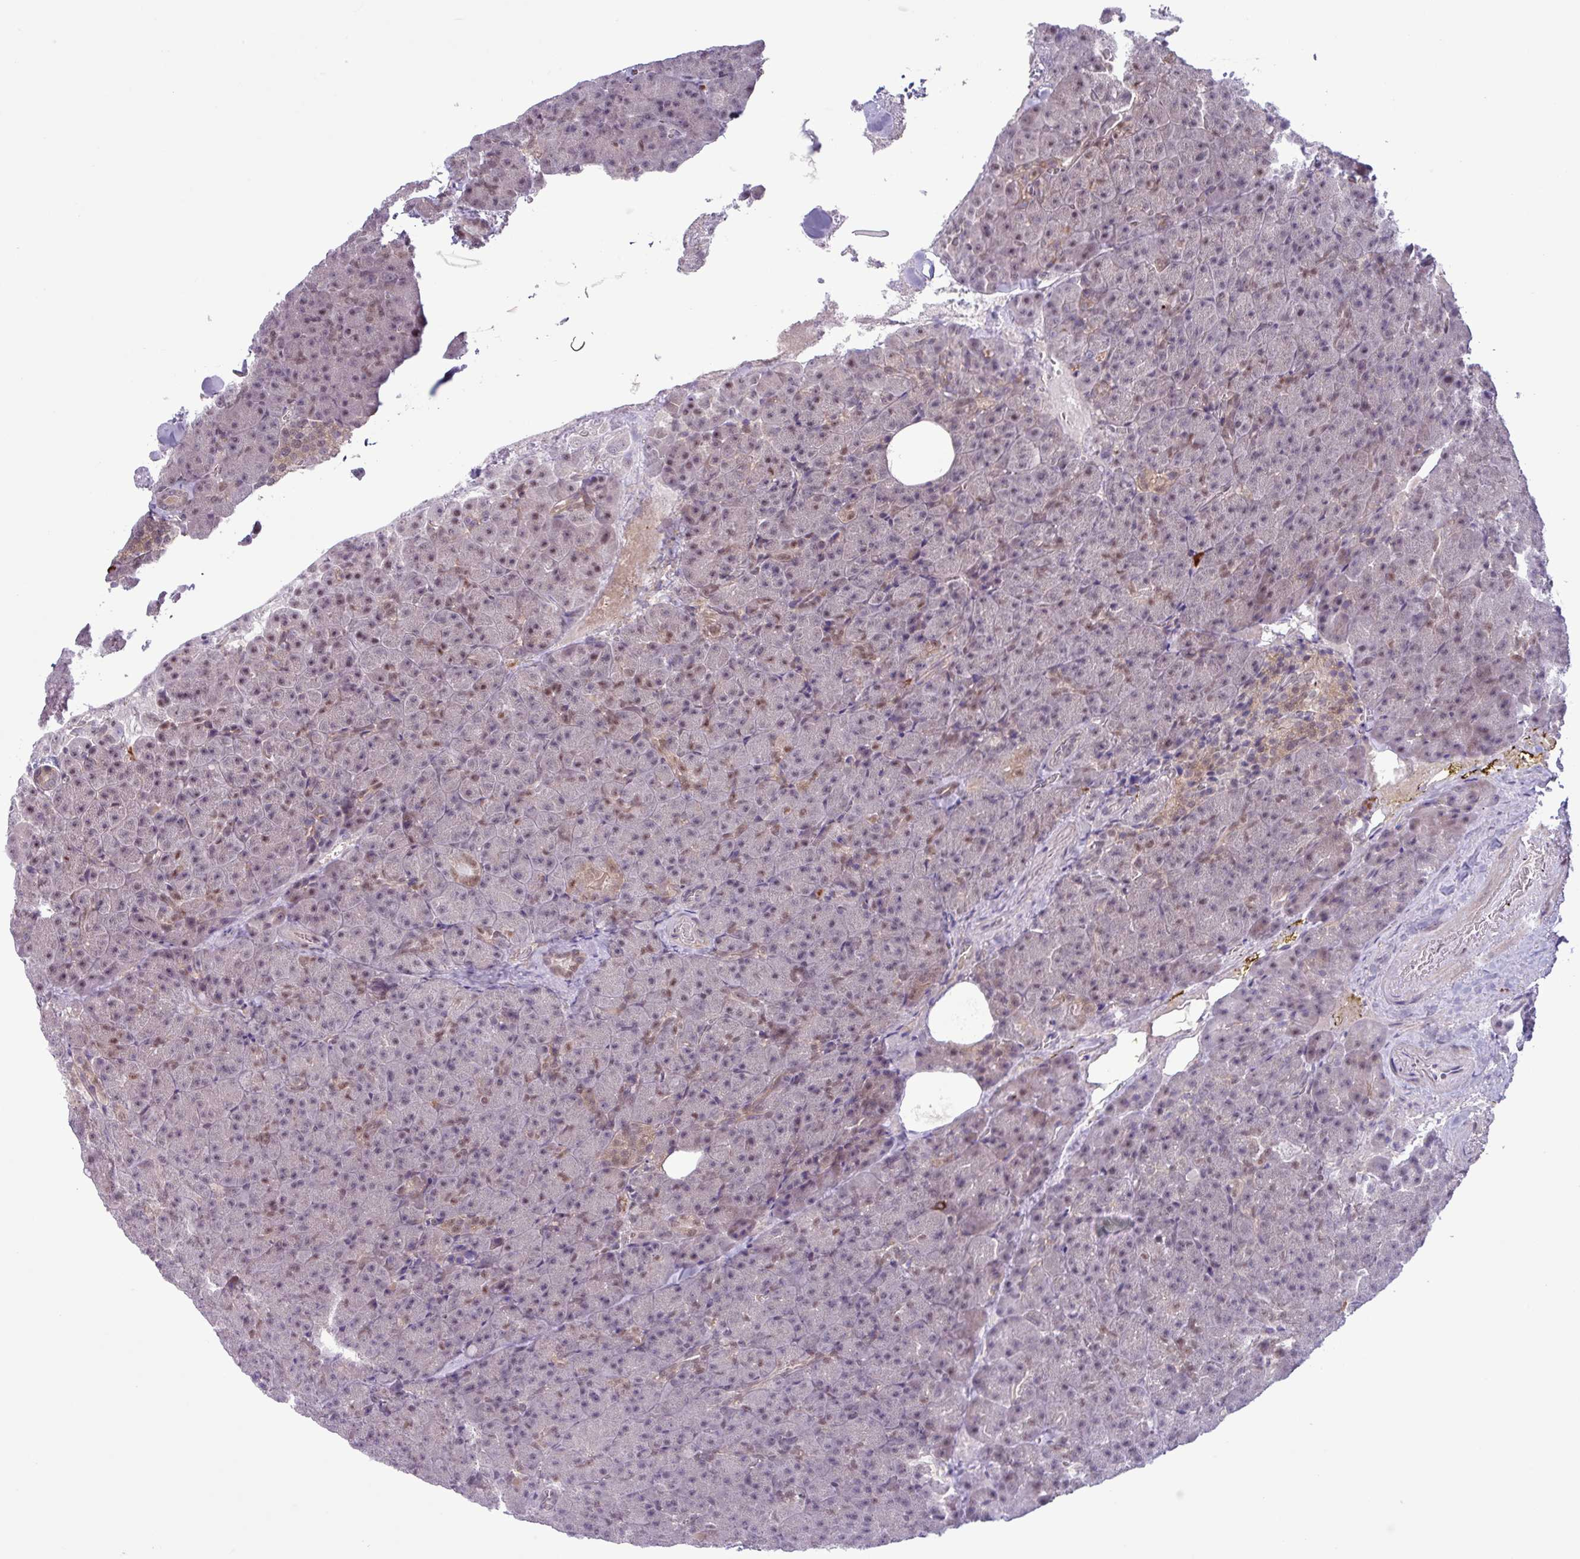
{"staining": {"intensity": "moderate", "quantity": "25%-75%", "location": "nuclear"}, "tissue": "pancreas", "cell_type": "Exocrine glandular cells", "image_type": "normal", "snomed": [{"axis": "morphology", "description": "Normal tissue, NOS"}, {"axis": "topography", "description": "Pancreas"}], "caption": "Pancreas stained with DAB immunohistochemistry (IHC) demonstrates medium levels of moderate nuclear staining in about 25%-75% of exocrine glandular cells. The staining was performed using DAB (3,3'-diaminobenzidine), with brown indicating positive protein expression. Nuclei are stained blue with hematoxylin.", "gene": "NOTCH2", "patient": {"sex": "female", "age": 74}}